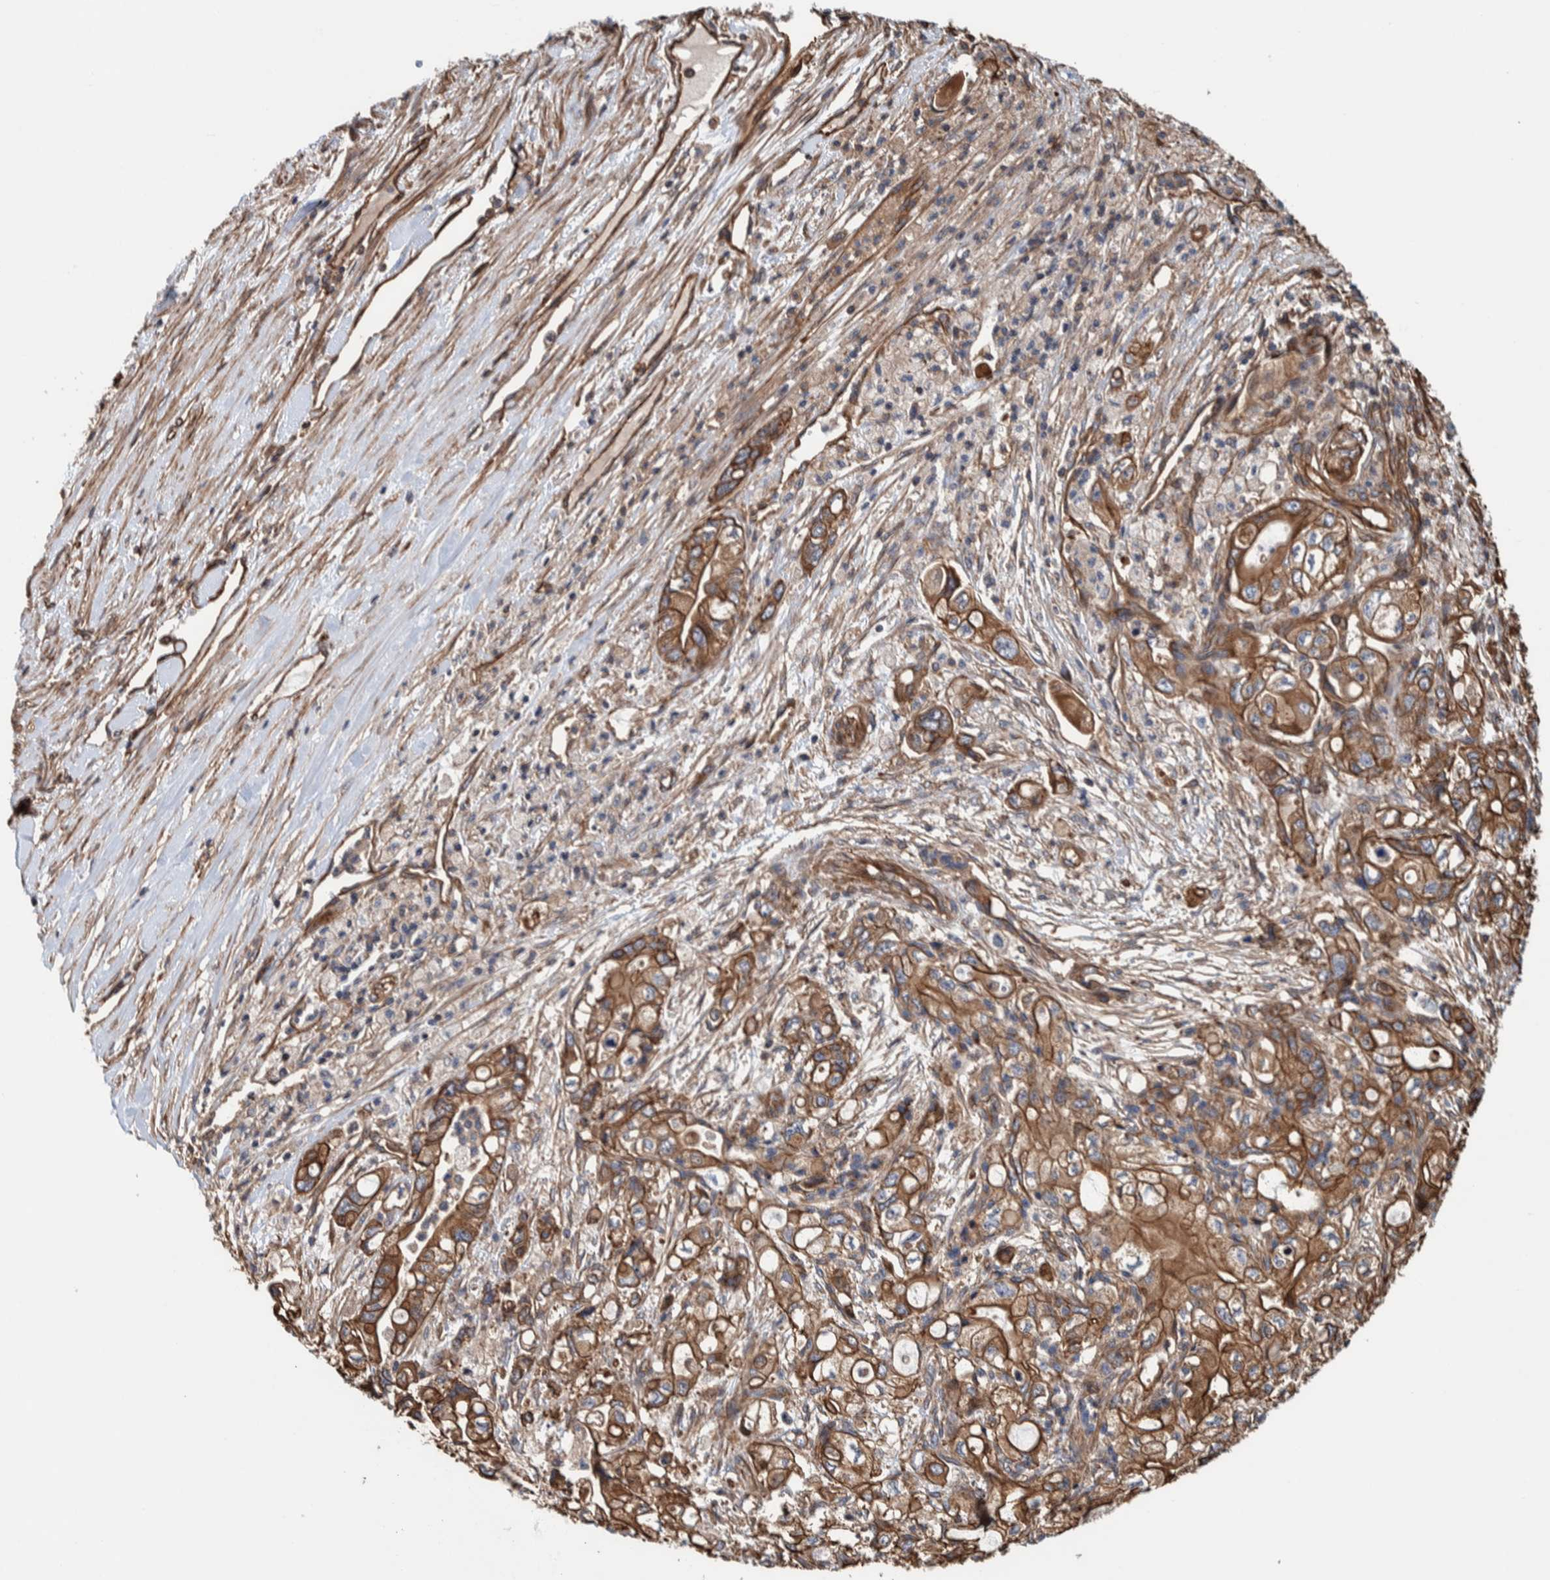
{"staining": {"intensity": "moderate", "quantity": ">75%", "location": "cytoplasmic/membranous"}, "tissue": "pancreatic cancer", "cell_type": "Tumor cells", "image_type": "cancer", "snomed": [{"axis": "morphology", "description": "Adenocarcinoma, NOS"}, {"axis": "topography", "description": "Pancreas"}], "caption": "Immunohistochemistry (IHC) photomicrograph of pancreatic cancer stained for a protein (brown), which displays medium levels of moderate cytoplasmic/membranous staining in about >75% of tumor cells.", "gene": "PKD1L1", "patient": {"sex": "male", "age": 79}}